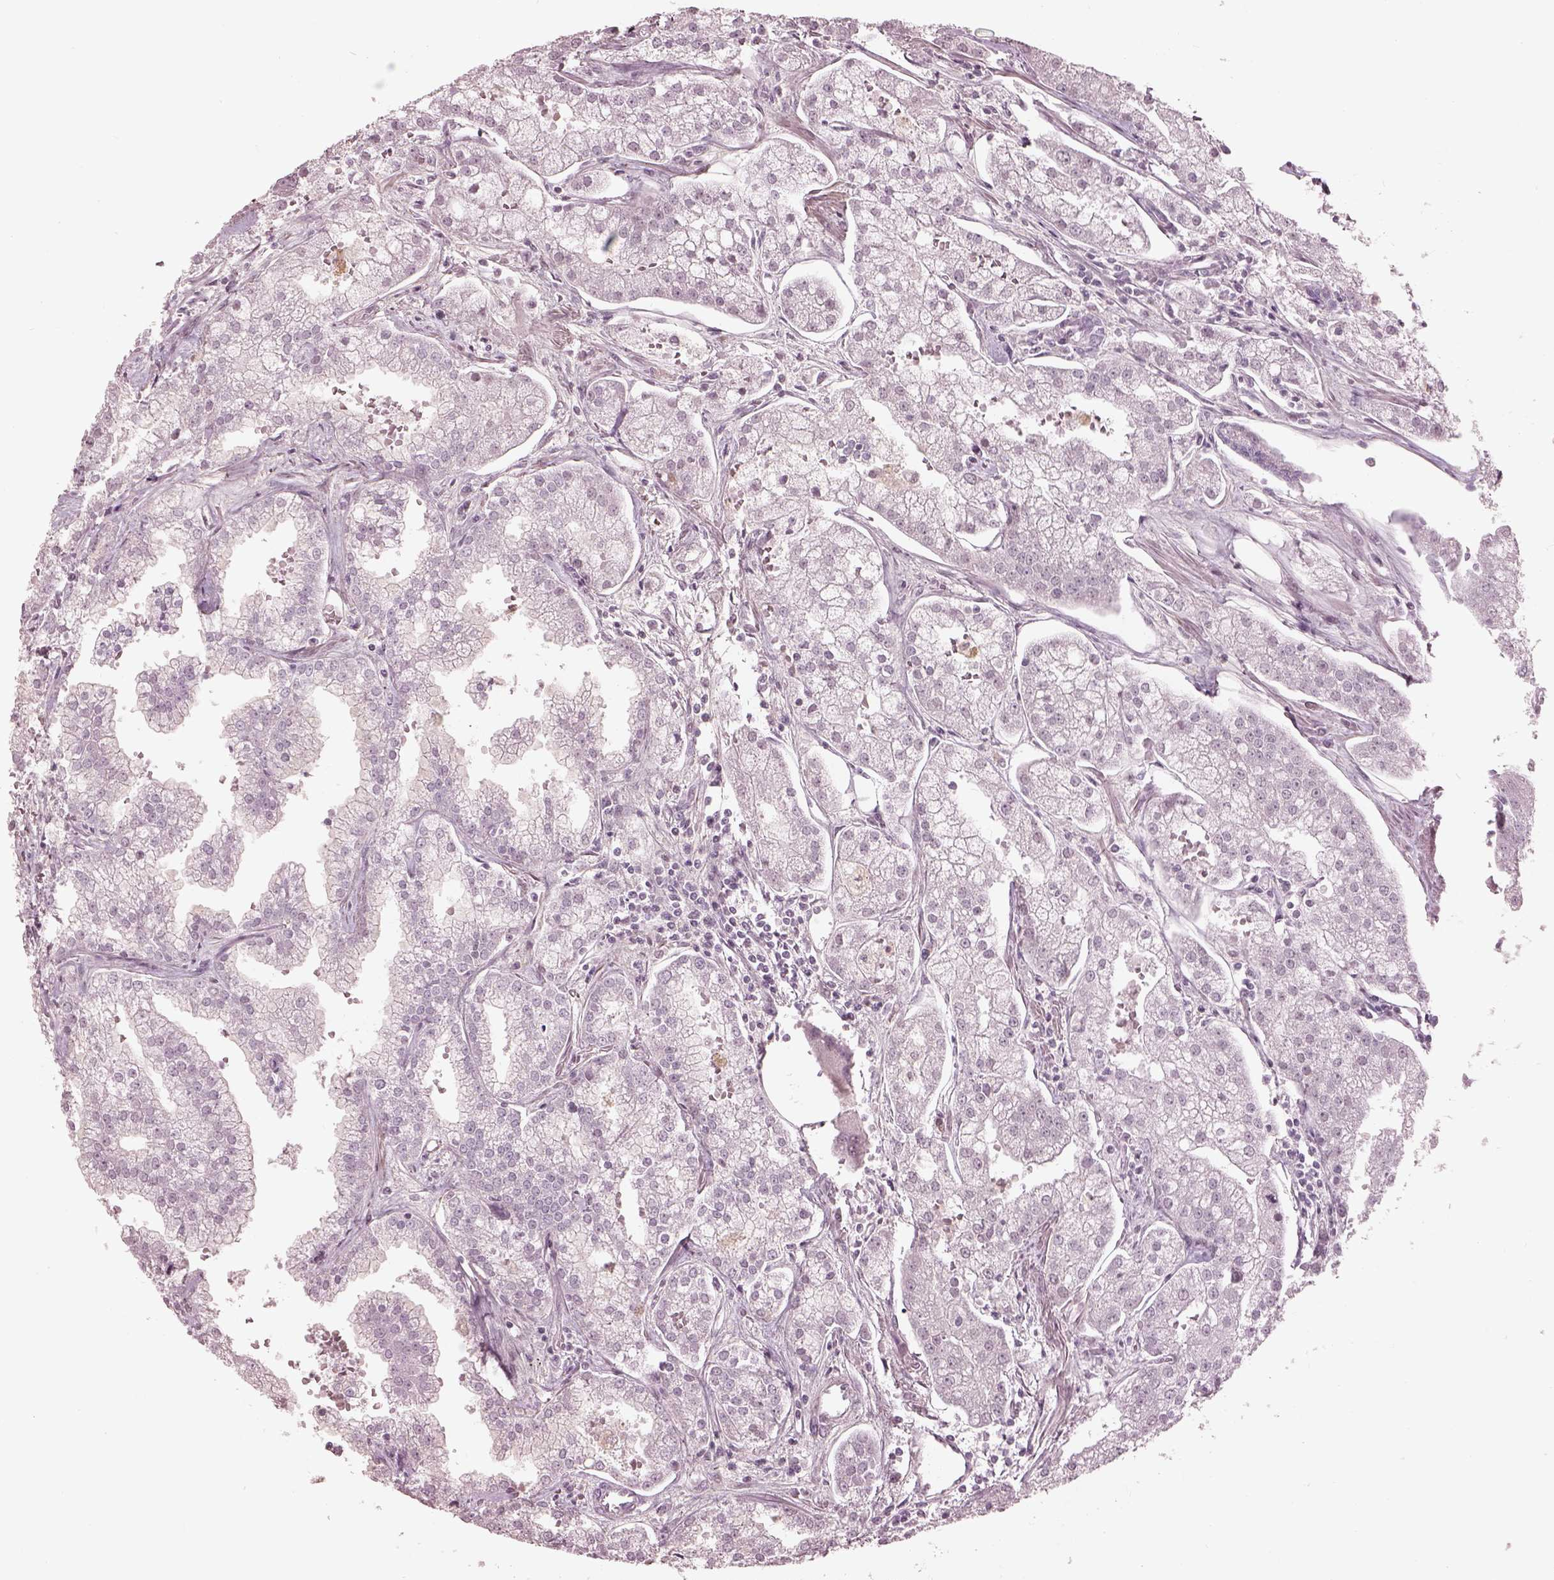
{"staining": {"intensity": "negative", "quantity": "none", "location": "none"}, "tissue": "prostate cancer", "cell_type": "Tumor cells", "image_type": "cancer", "snomed": [{"axis": "morphology", "description": "Adenocarcinoma, NOS"}, {"axis": "topography", "description": "Prostate"}], "caption": "Tumor cells are negative for brown protein staining in prostate adenocarcinoma.", "gene": "IQCG", "patient": {"sex": "male", "age": 70}}